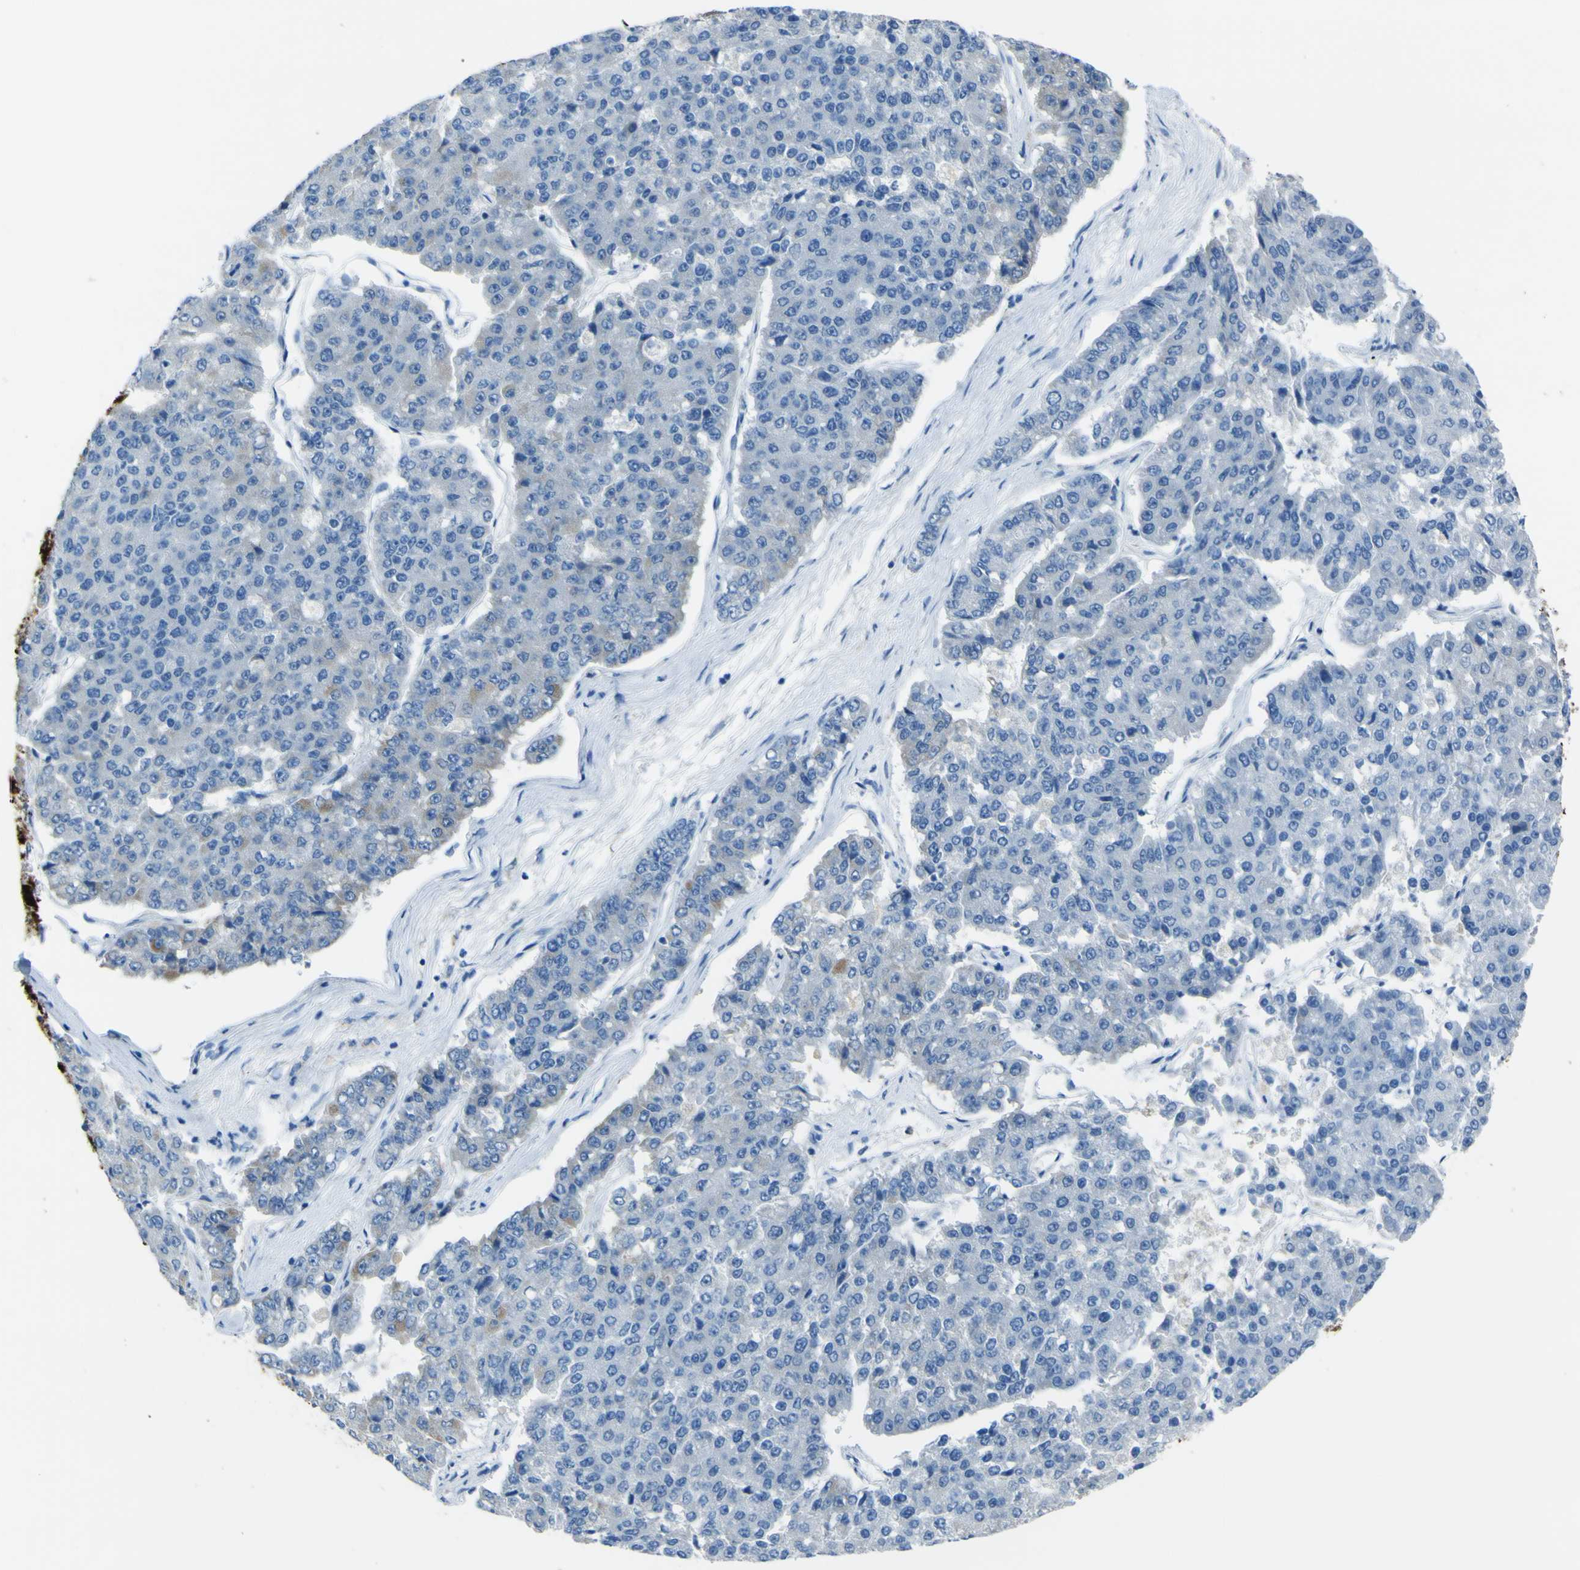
{"staining": {"intensity": "weak", "quantity": "<25%", "location": "cytoplasmic/membranous"}, "tissue": "pancreatic cancer", "cell_type": "Tumor cells", "image_type": "cancer", "snomed": [{"axis": "morphology", "description": "Adenocarcinoma, NOS"}, {"axis": "topography", "description": "Pancreas"}], "caption": "DAB immunohistochemical staining of human pancreatic cancer (adenocarcinoma) displays no significant positivity in tumor cells. Nuclei are stained in blue.", "gene": "ACSL1", "patient": {"sex": "male", "age": 50}}